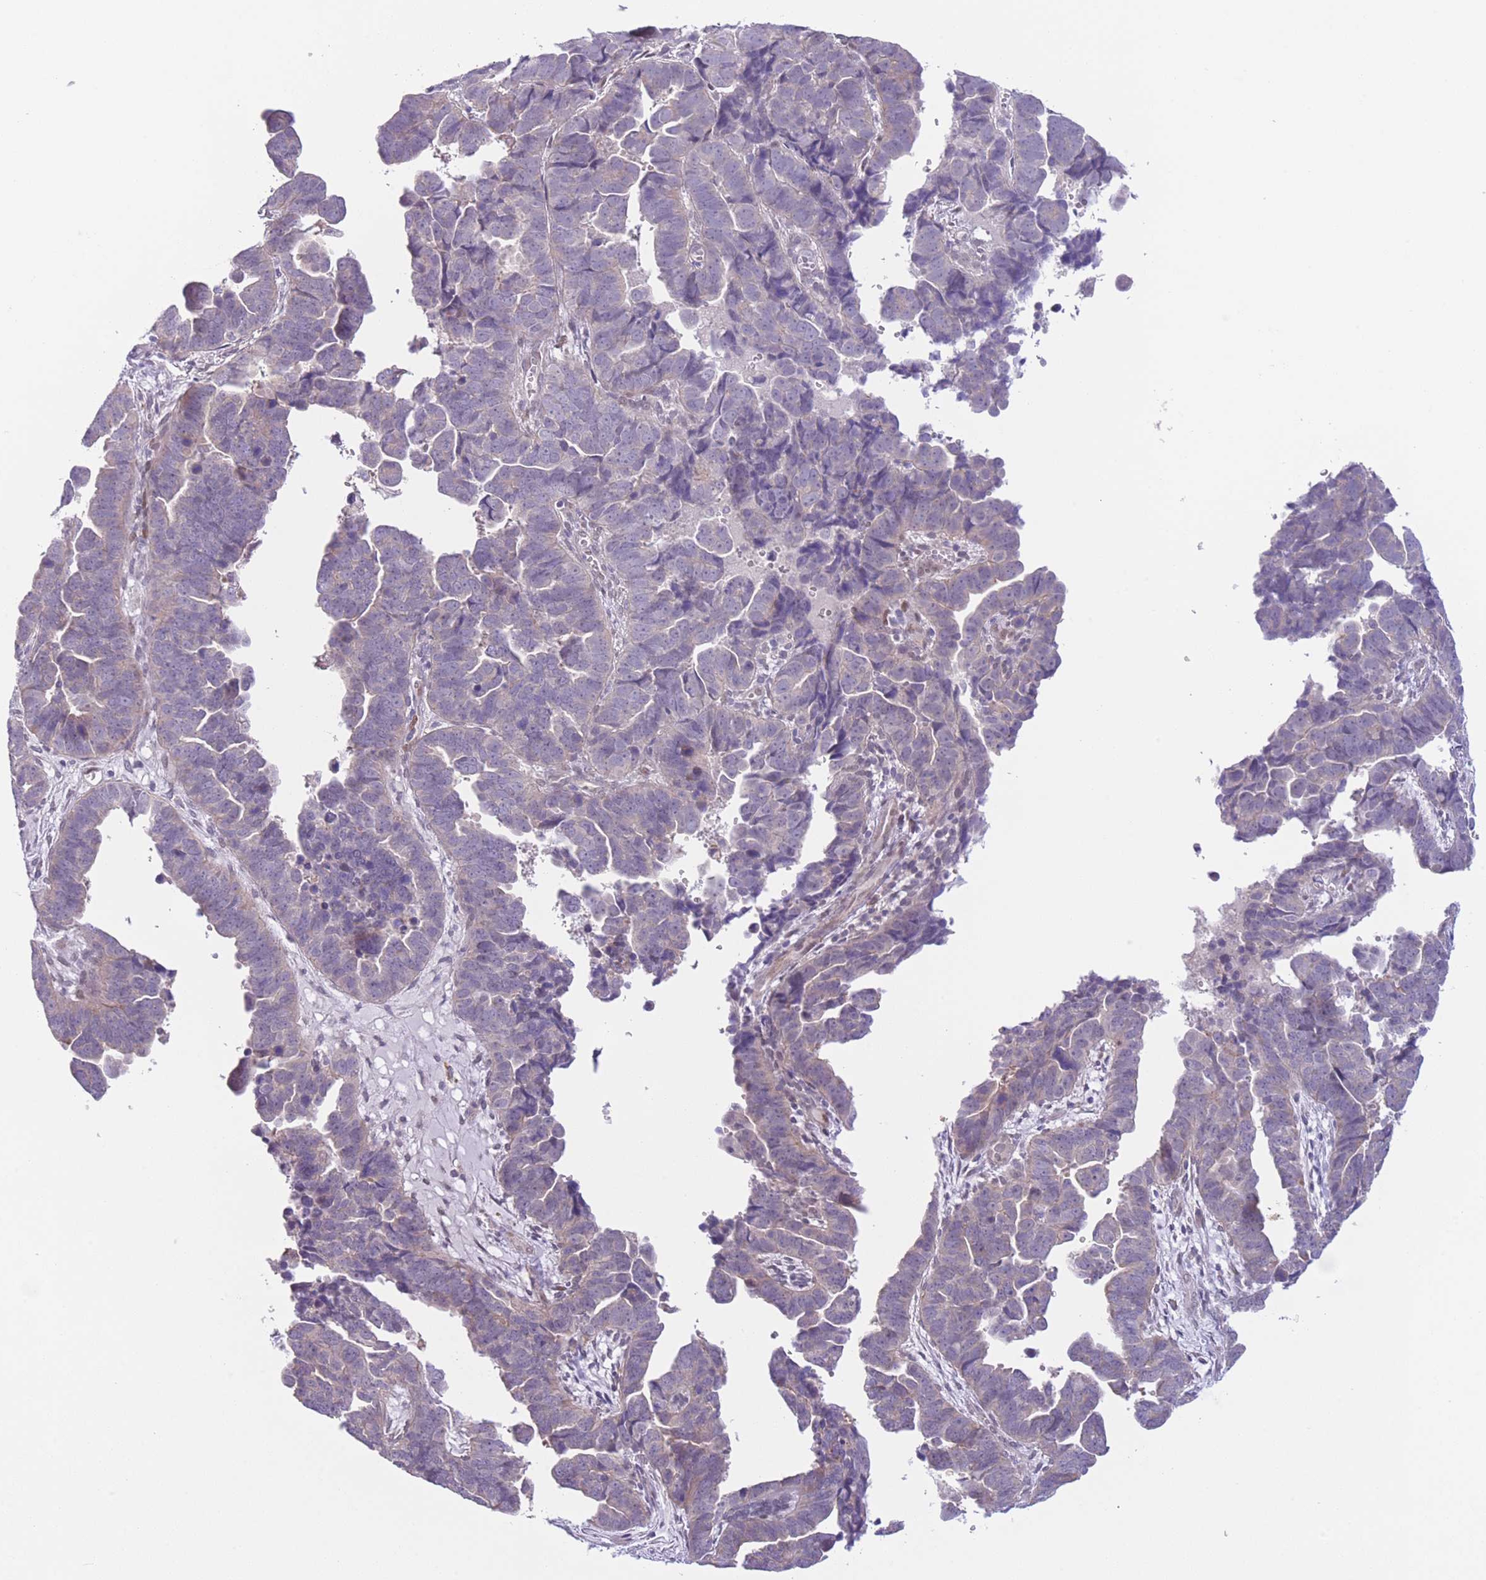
{"staining": {"intensity": "negative", "quantity": "none", "location": "none"}, "tissue": "endometrial cancer", "cell_type": "Tumor cells", "image_type": "cancer", "snomed": [{"axis": "morphology", "description": "Adenocarcinoma, NOS"}, {"axis": "topography", "description": "Endometrium"}], "caption": "Tumor cells show no significant positivity in endometrial cancer (adenocarcinoma).", "gene": "C9orf152", "patient": {"sex": "female", "age": 75}}